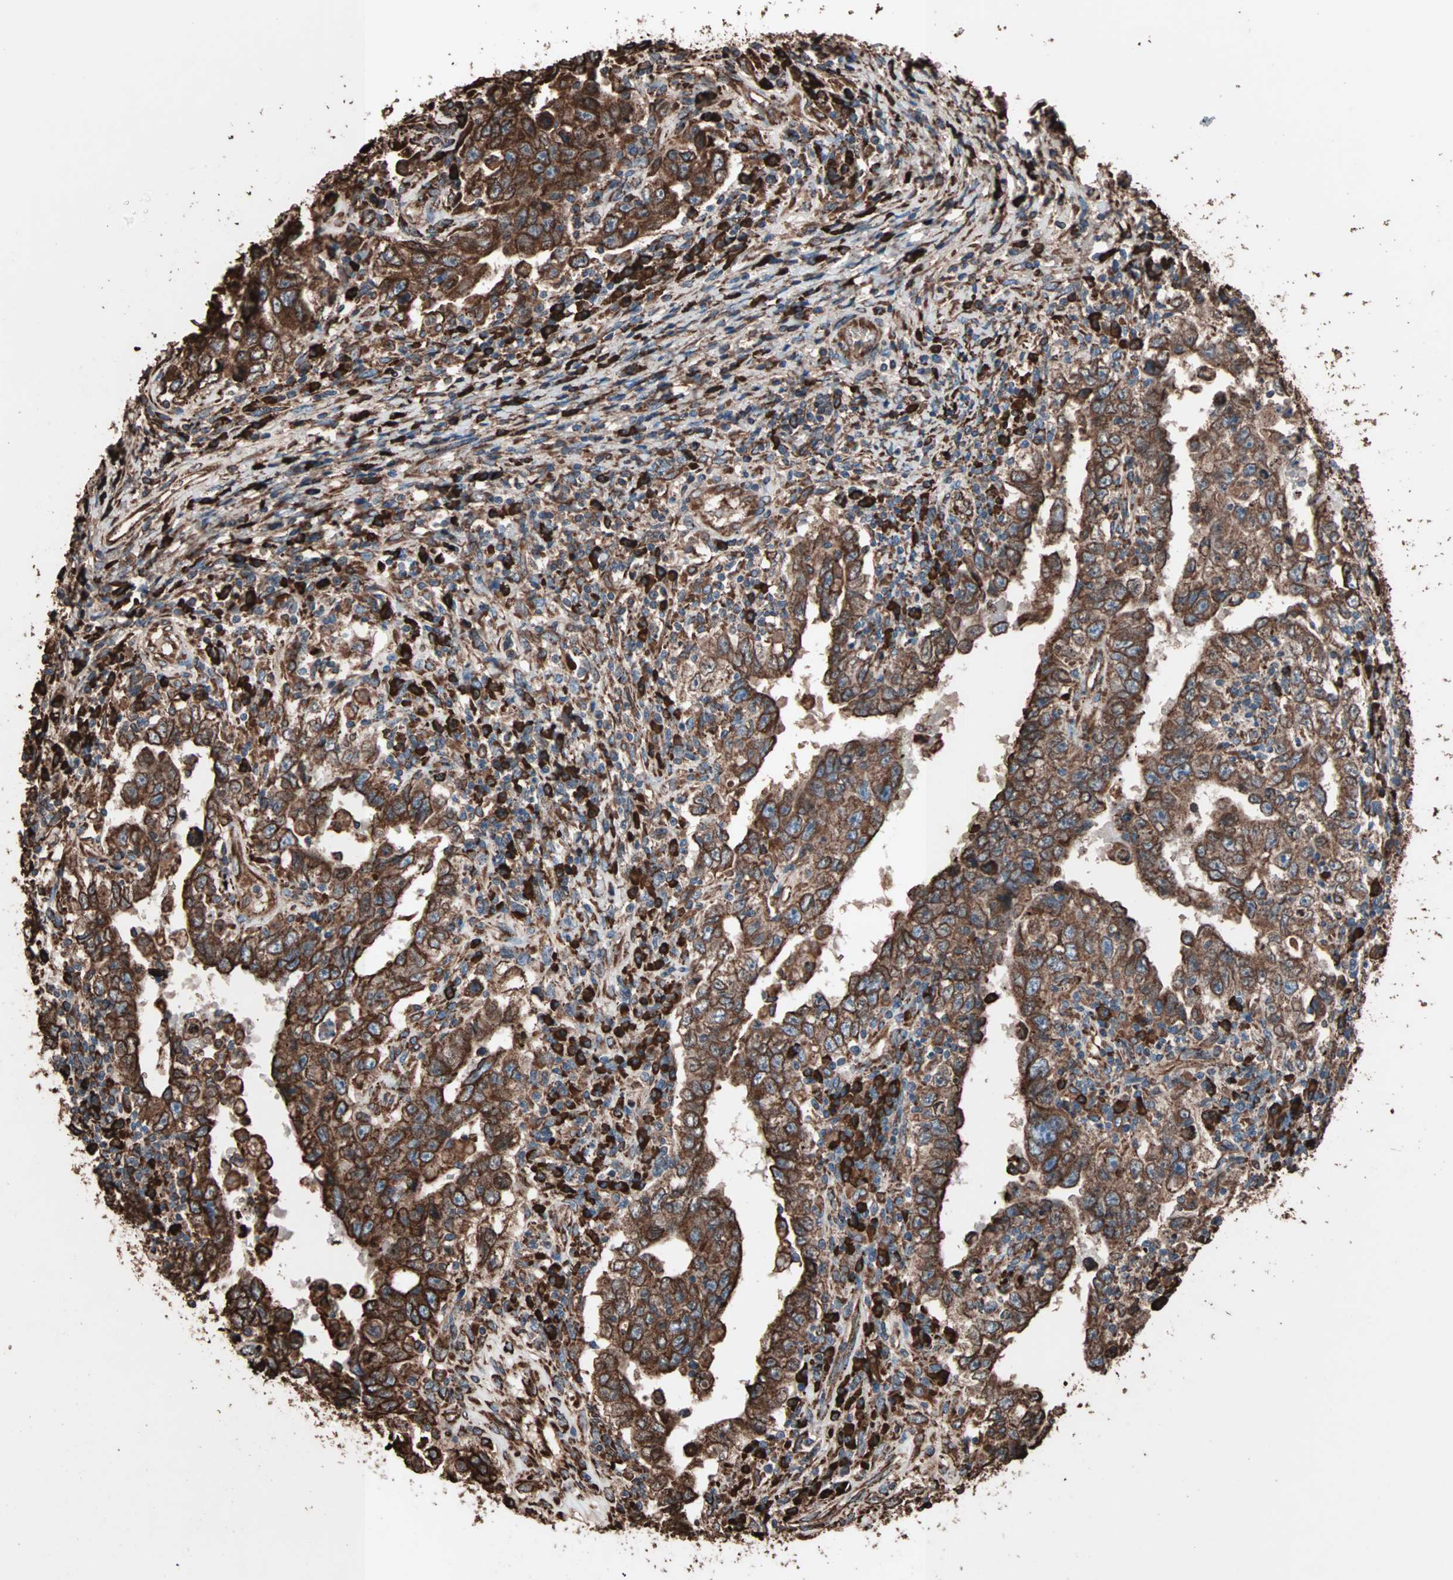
{"staining": {"intensity": "strong", "quantity": ">75%", "location": "cytoplasmic/membranous"}, "tissue": "testis cancer", "cell_type": "Tumor cells", "image_type": "cancer", "snomed": [{"axis": "morphology", "description": "Carcinoma, Embryonal, NOS"}, {"axis": "topography", "description": "Testis"}], "caption": "A brown stain labels strong cytoplasmic/membranous staining of a protein in human testis cancer (embryonal carcinoma) tumor cells.", "gene": "HSP90B1", "patient": {"sex": "male", "age": 26}}